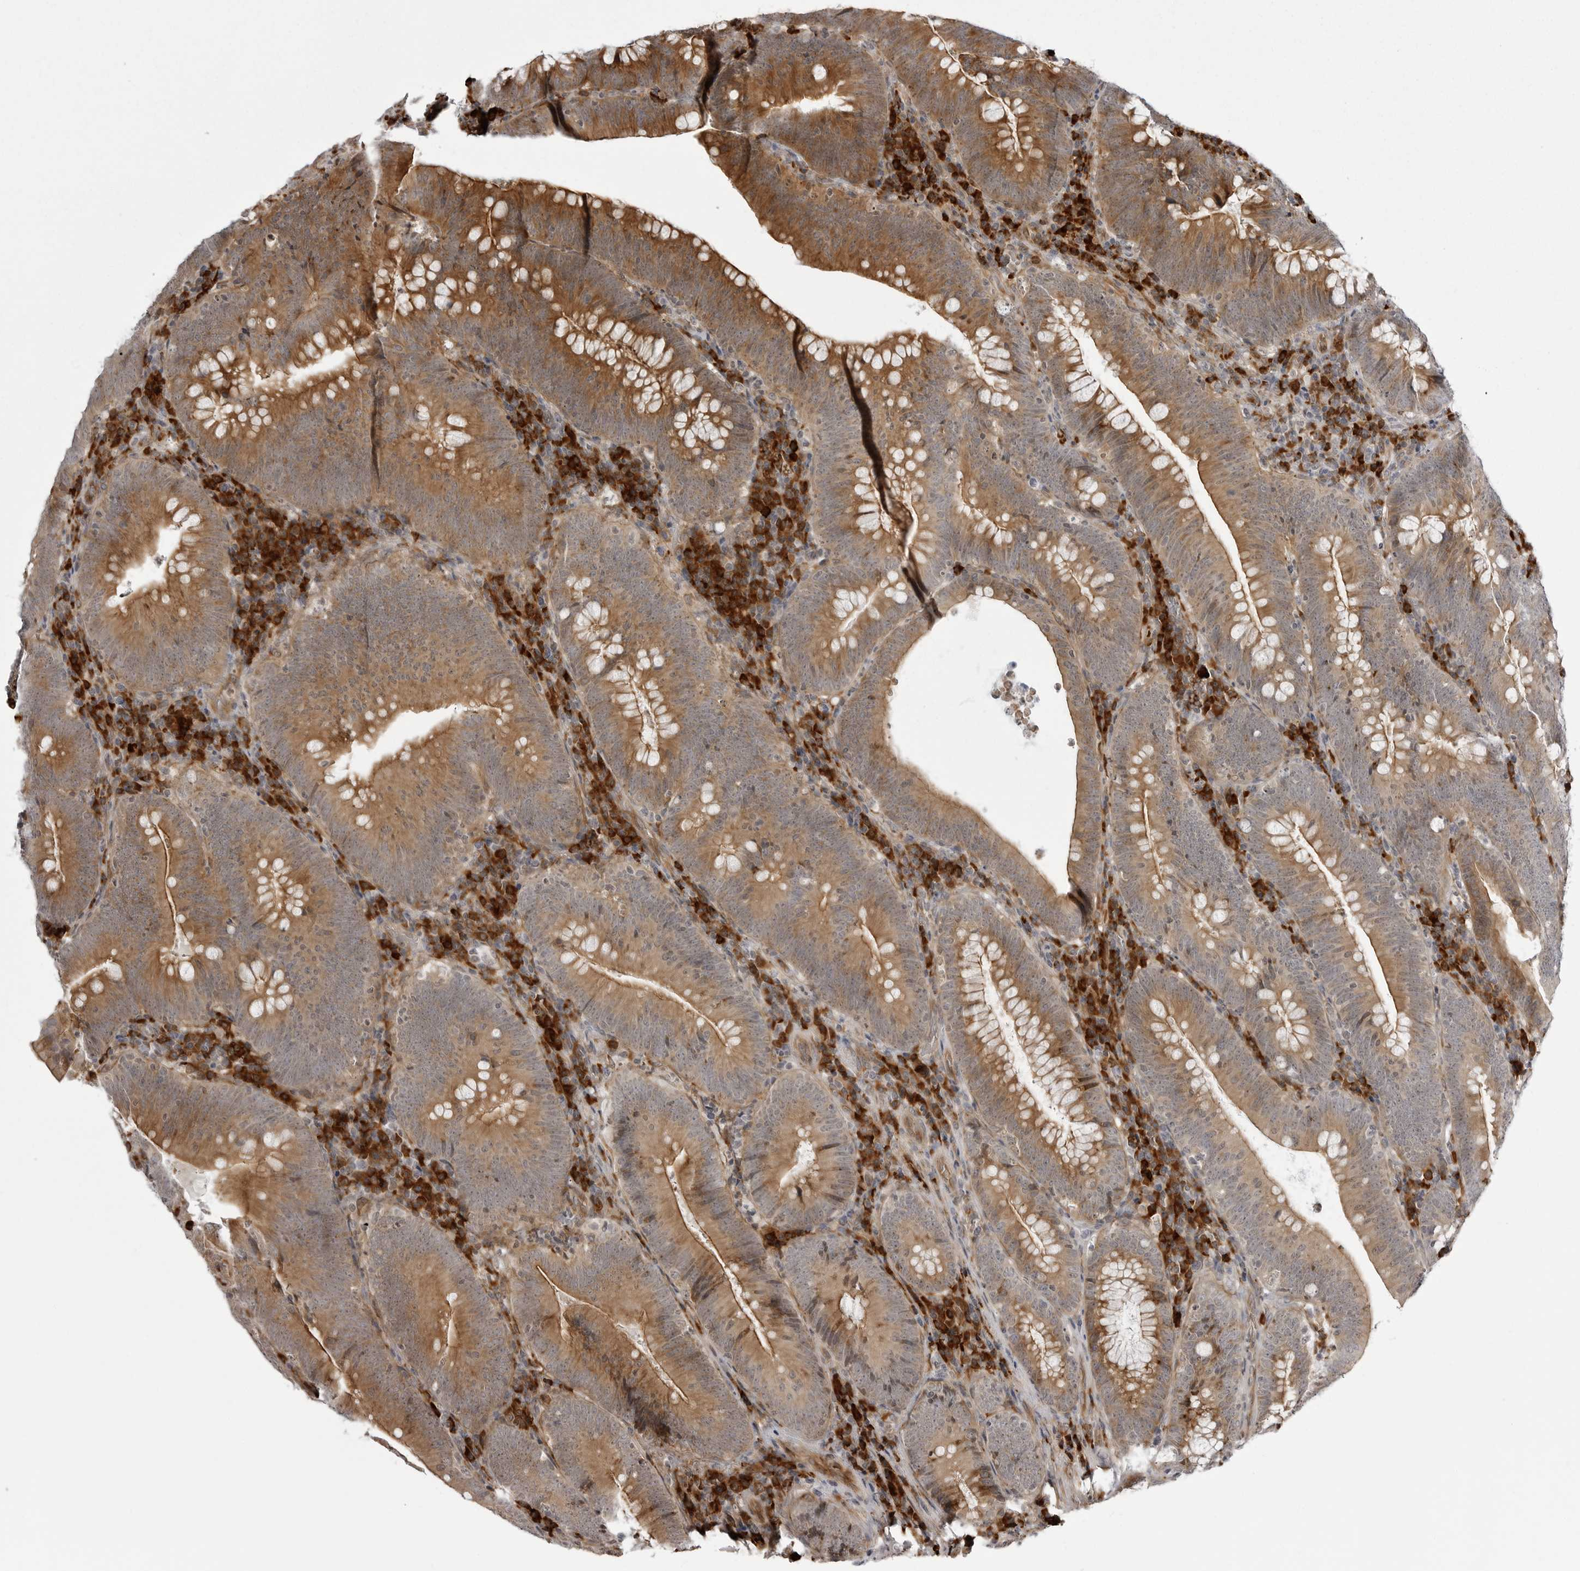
{"staining": {"intensity": "moderate", "quantity": ">75%", "location": "cytoplasmic/membranous"}, "tissue": "colorectal cancer", "cell_type": "Tumor cells", "image_type": "cancer", "snomed": [{"axis": "morphology", "description": "Normal tissue, NOS"}, {"axis": "topography", "description": "Colon"}], "caption": "There is medium levels of moderate cytoplasmic/membranous staining in tumor cells of colorectal cancer, as demonstrated by immunohistochemical staining (brown color).", "gene": "ARL5A", "patient": {"sex": "female", "age": 82}}